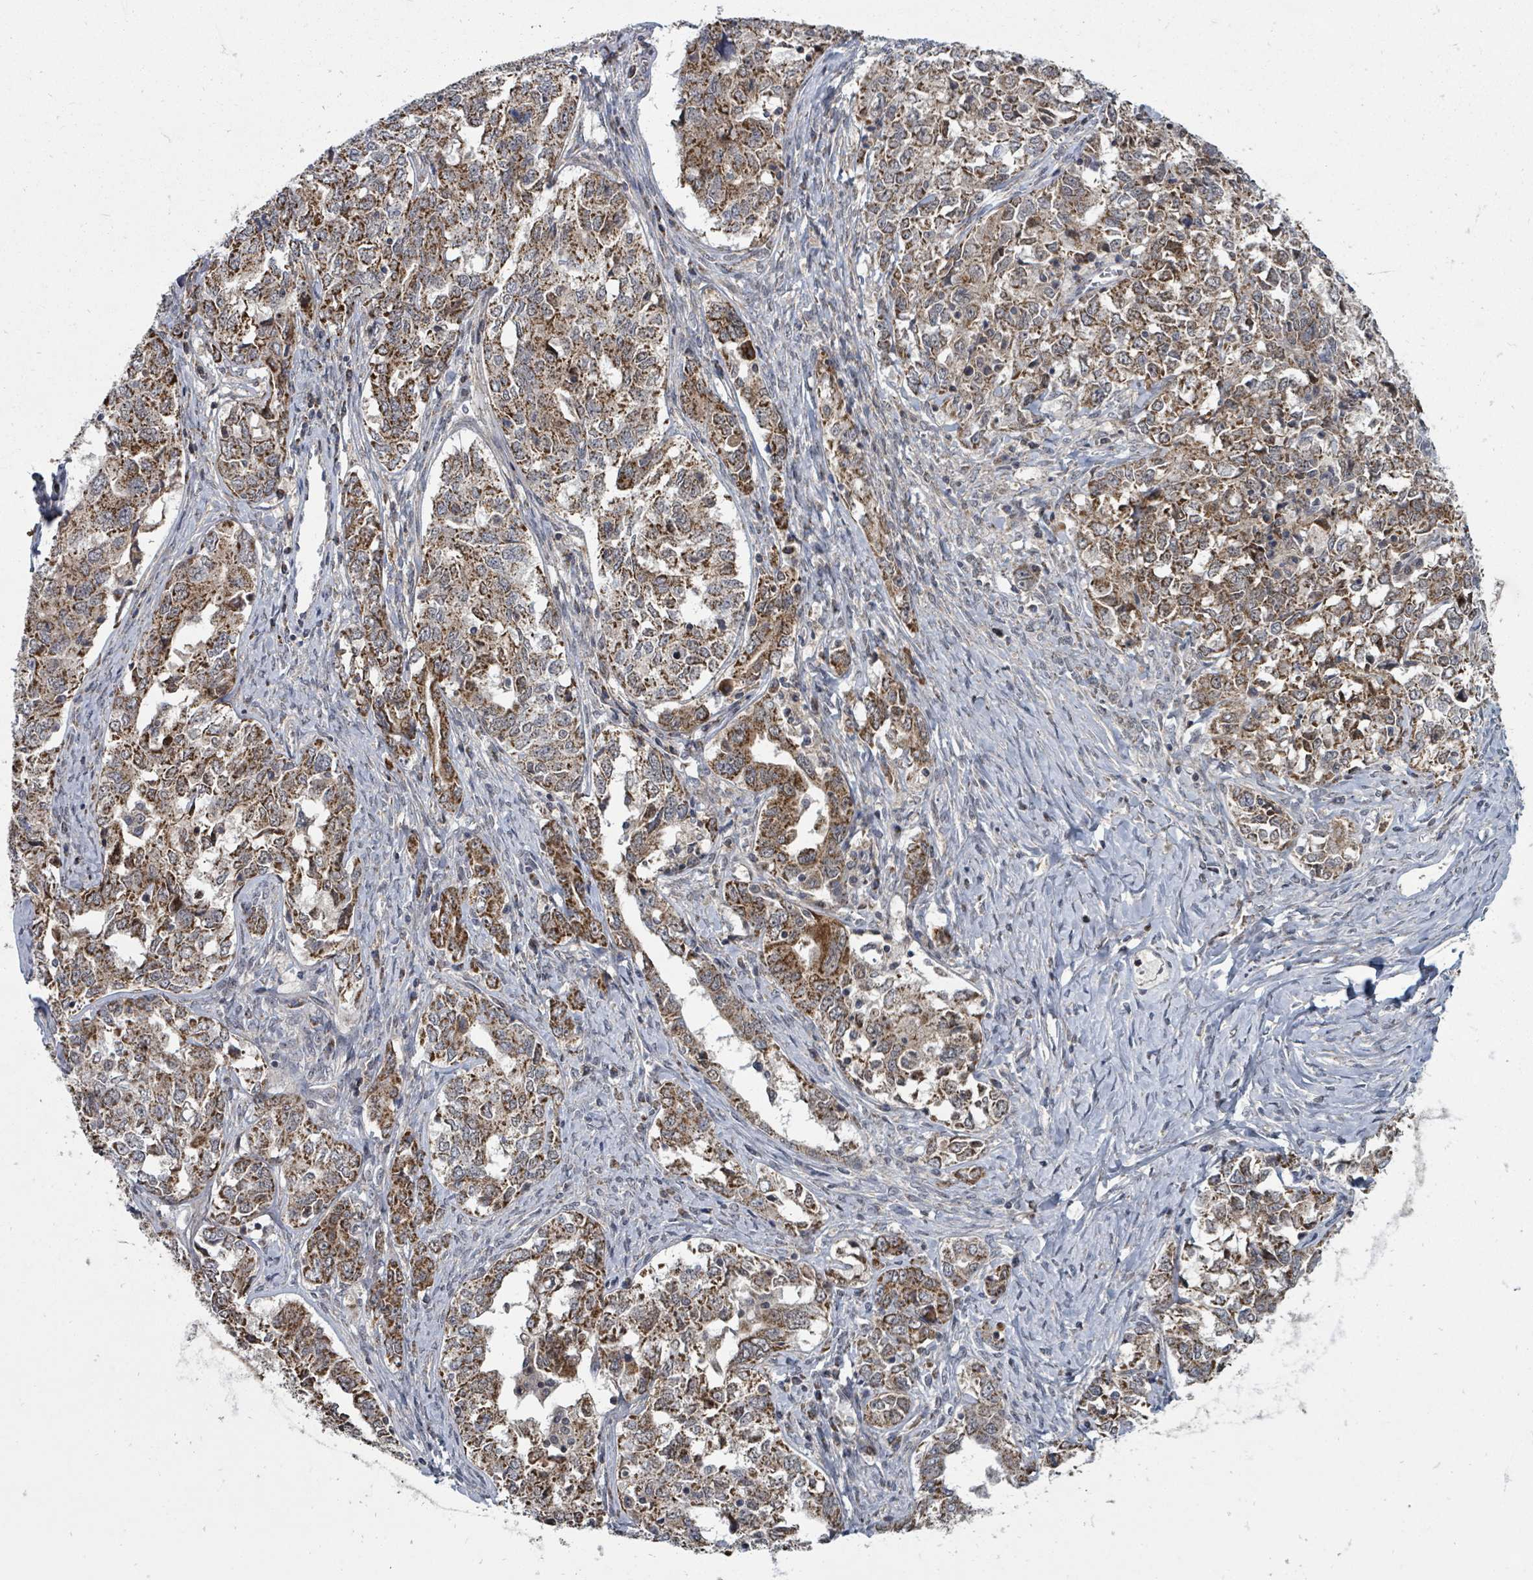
{"staining": {"intensity": "strong", "quantity": ">75%", "location": "cytoplasmic/membranous"}, "tissue": "ovarian cancer", "cell_type": "Tumor cells", "image_type": "cancer", "snomed": [{"axis": "morphology", "description": "Carcinoma, endometroid"}, {"axis": "topography", "description": "Ovary"}], "caption": "Protein staining shows strong cytoplasmic/membranous positivity in approximately >75% of tumor cells in ovarian cancer (endometroid carcinoma).", "gene": "MAGOHB", "patient": {"sex": "female", "age": 62}}